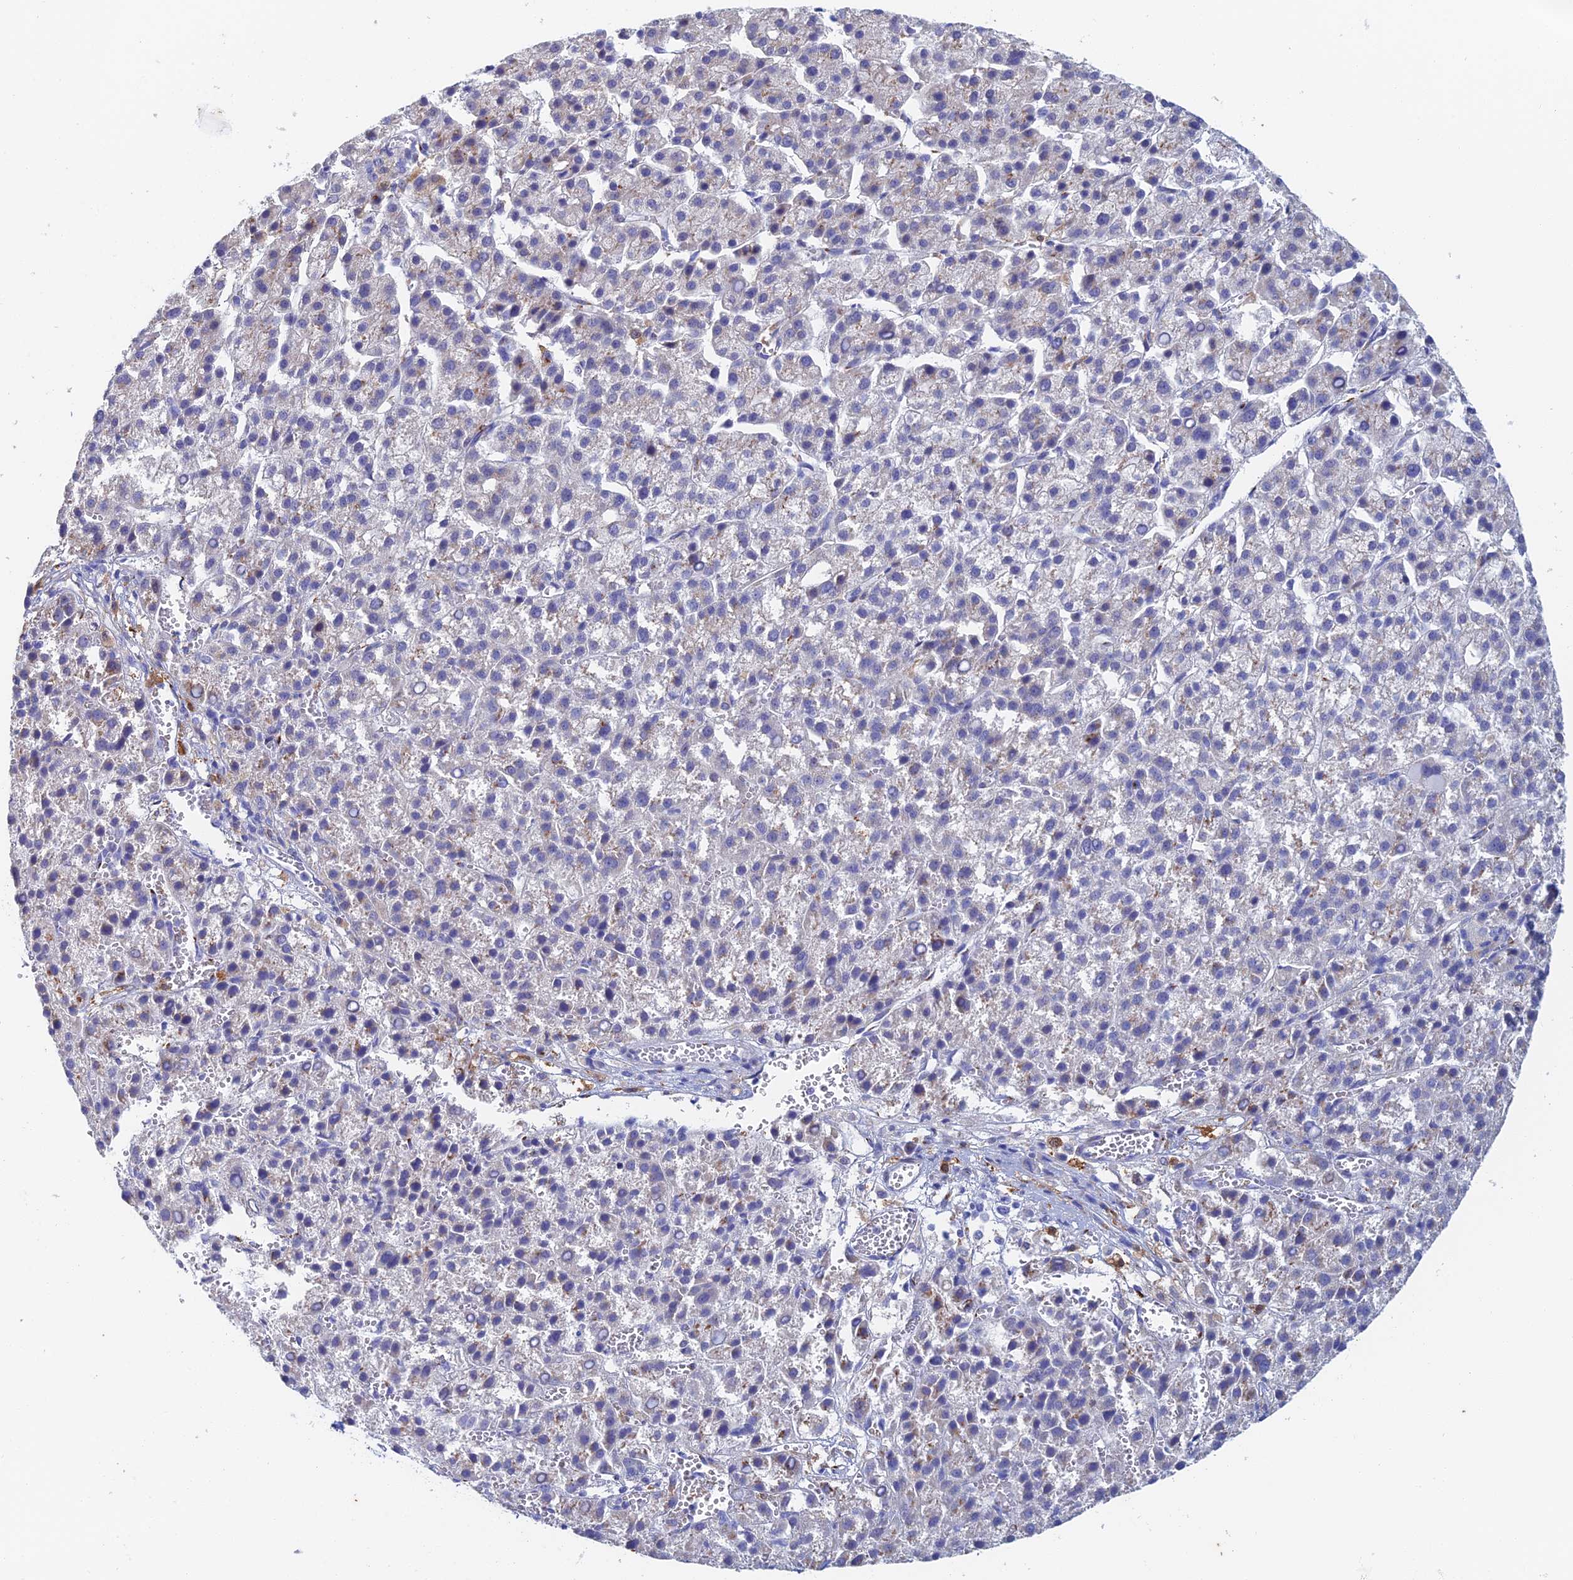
{"staining": {"intensity": "moderate", "quantity": "<25%", "location": "cytoplasmic/membranous"}, "tissue": "liver cancer", "cell_type": "Tumor cells", "image_type": "cancer", "snomed": [{"axis": "morphology", "description": "Carcinoma, Hepatocellular, NOS"}, {"axis": "topography", "description": "Liver"}], "caption": "A histopathology image of human liver cancer (hepatocellular carcinoma) stained for a protein demonstrates moderate cytoplasmic/membranous brown staining in tumor cells.", "gene": "SLC24A3", "patient": {"sex": "female", "age": 58}}